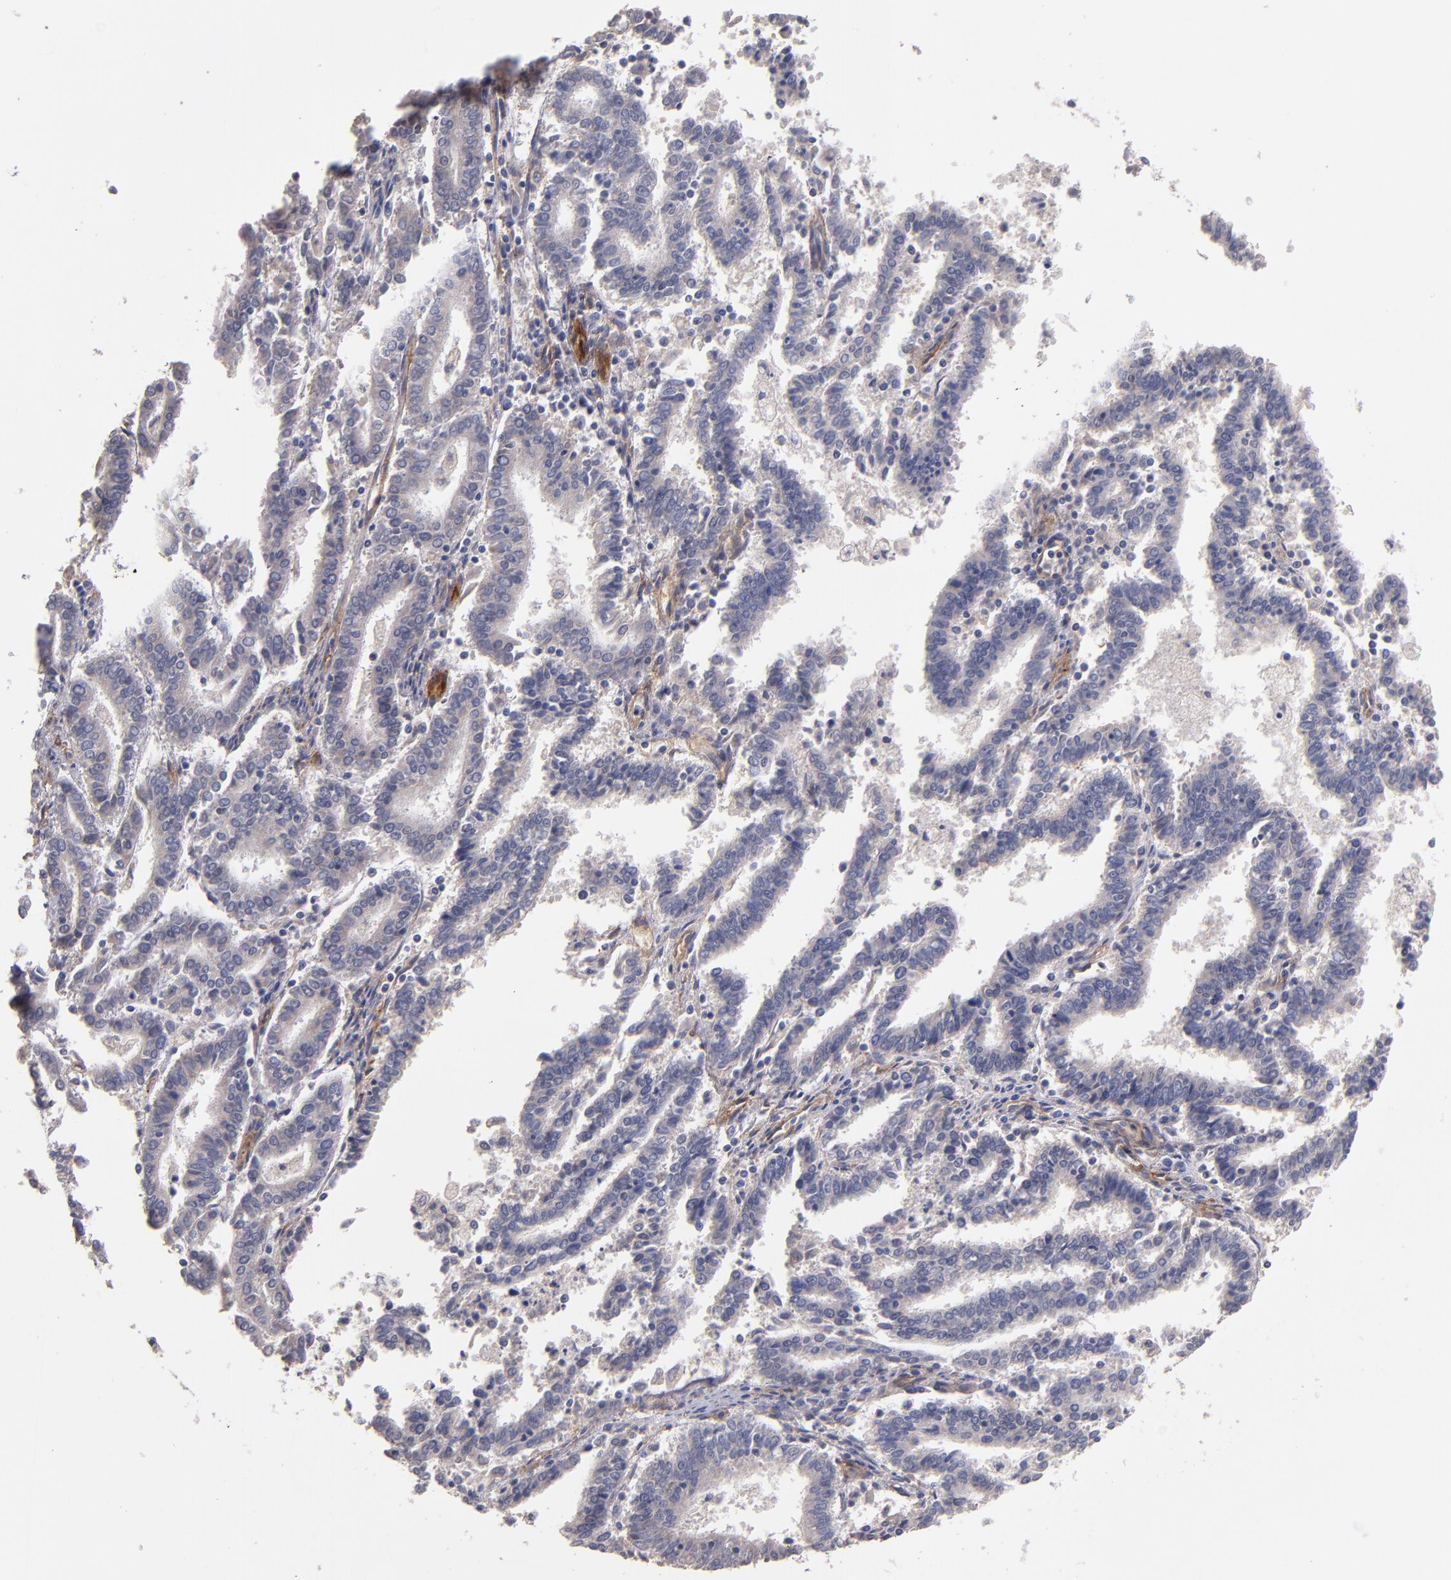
{"staining": {"intensity": "weak", "quantity": "25%-75%", "location": "cytoplasmic/membranous"}, "tissue": "endometrial cancer", "cell_type": "Tumor cells", "image_type": "cancer", "snomed": [{"axis": "morphology", "description": "Adenocarcinoma, NOS"}, {"axis": "topography", "description": "Uterus"}], "caption": "The image reveals a brown stain indicating the presence of a protein in the cytoplasmic/membranous of tumor cells in adenocarcinoma (endometrial).", "gene": "PLSCR4", "patient": {"sex": "female", "age": 83}}